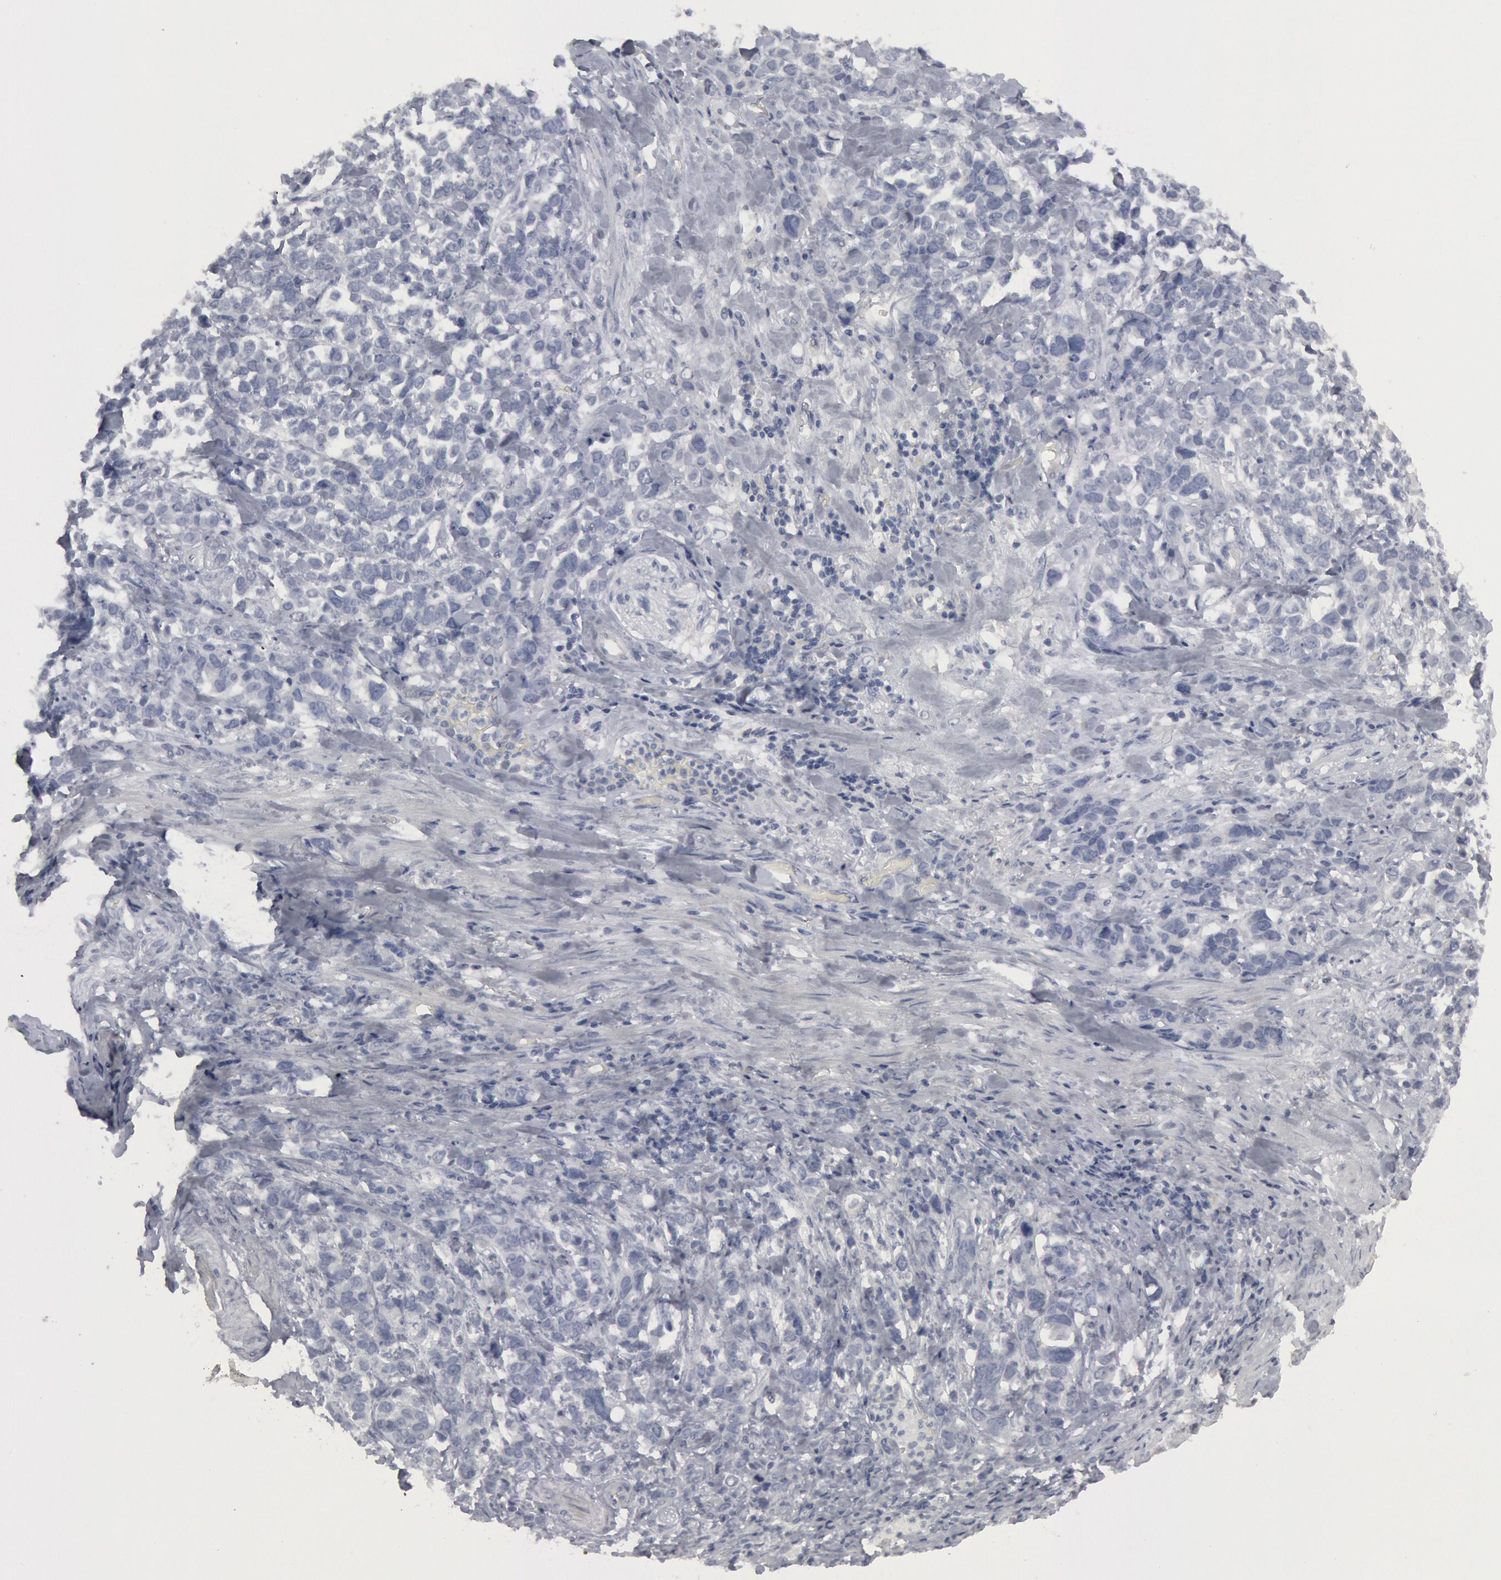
{"staining": {"intensity": "negative", "quantity": "none", "location": "none"}, "tissue": "stomach cancer", "cell_type": "Tumor cells", "image_type": "cancer", "snomed": [{"axis": "morphology", "description": "Adenocarcinoma, NOS"}, {"axis": "topography", "description": "Stomach, upper"}], "caption": "Stomach cancer (adenocarcinoma) was stained to show a protein in brown. There is no significant expression in tumor cells.", "gene": "DMC1", "patient": {"sex": "male", "age": 71}}